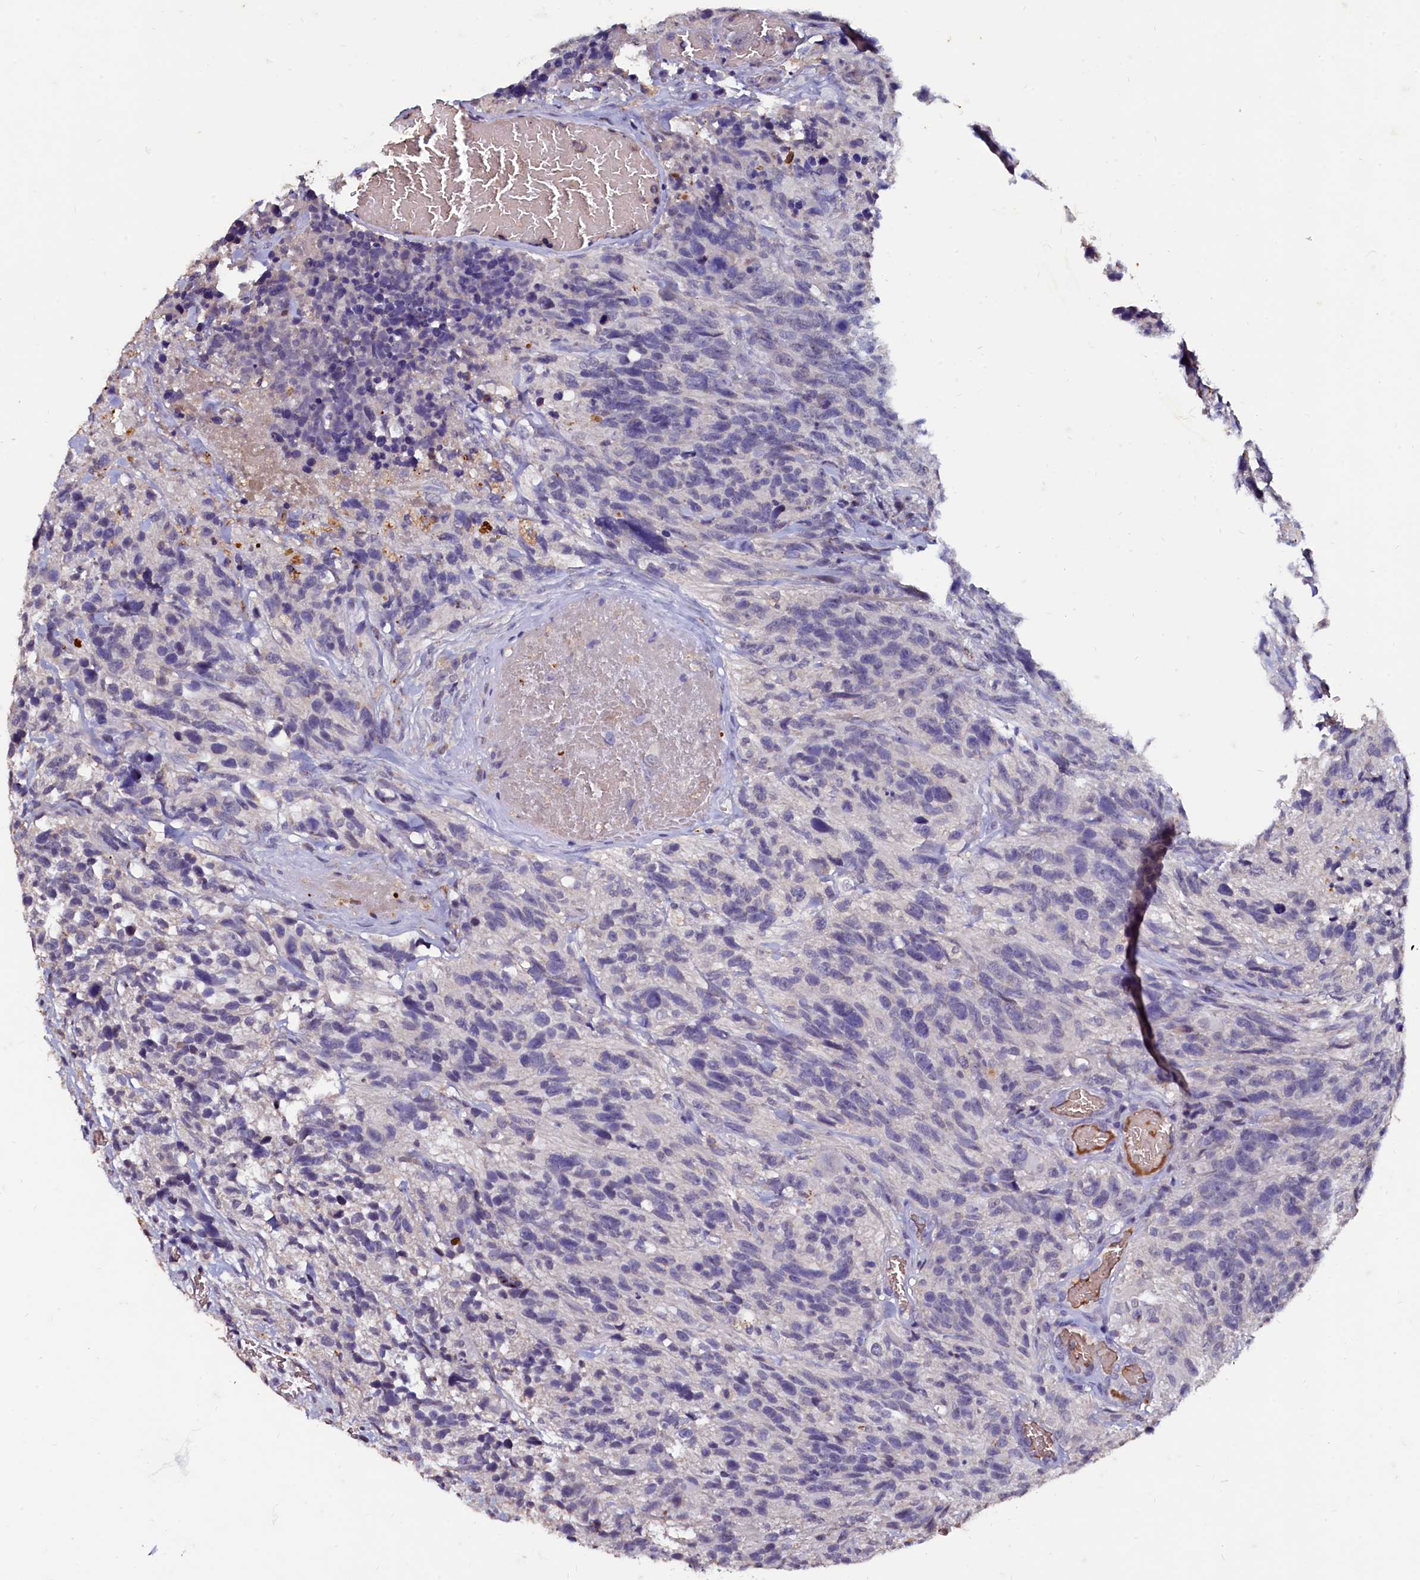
{"staining": {"intensity": "negative", "quantity": "none", "location": "none"}, "tissue": "glioma", "cell_type": "Tumor cells", "image_type": "cancer", "snomed": [{"axis": "morphology", "description": "Glioma, malignant, High grade"}, {"axis": "topography", "description": "Brain"}], "caption": "Immunohistochemistry (IHC) histopathology image of neoplastic tissue: human malignant glioma (high-grade) stained with DAB displays no significant protein positivity in tumor cells.", "gene": "CSTPP1", "patient": {"sex": "male", "age": 69}}